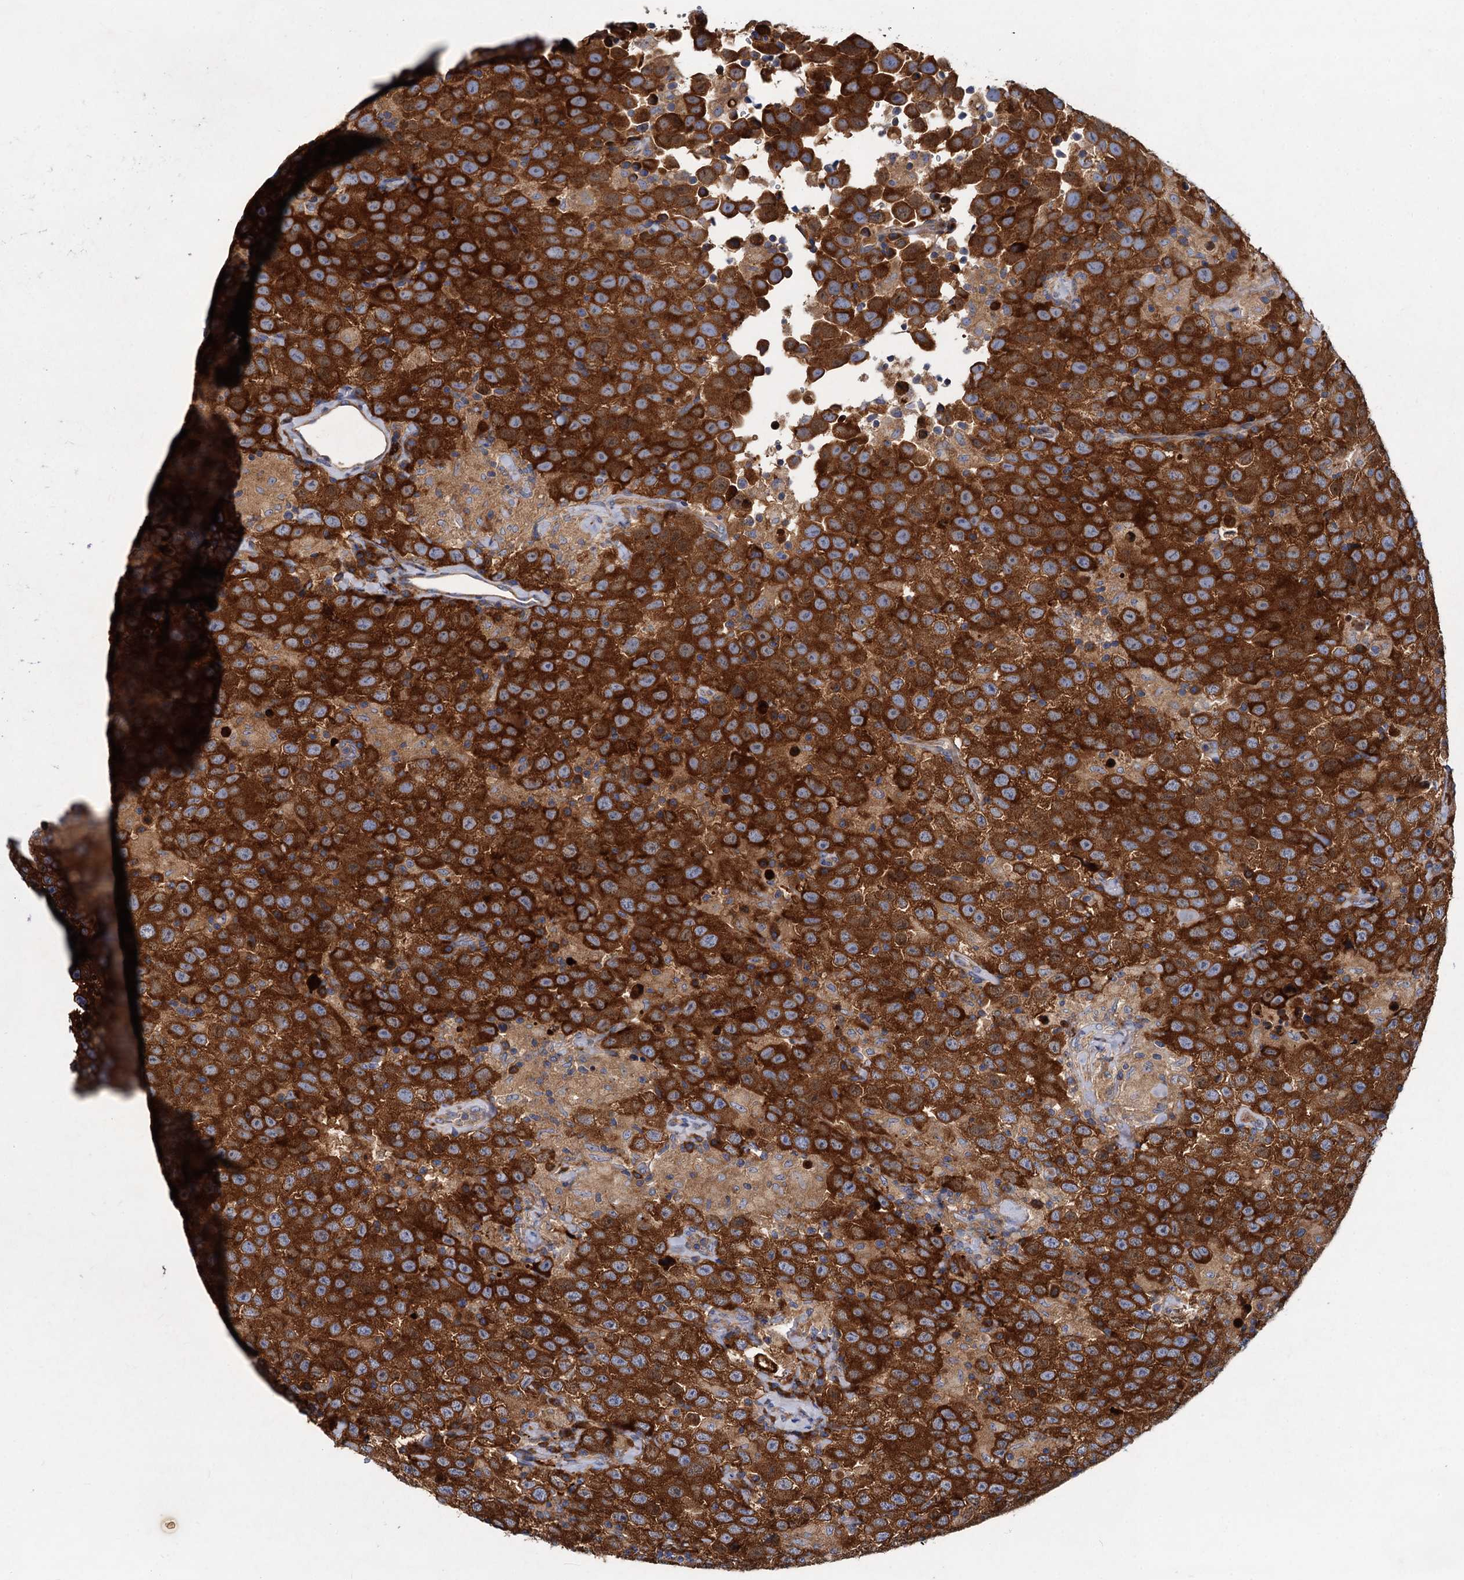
{"staining": {"intensity": "strong", "quantity": ">75%", "location": "cytoplasmic/membranous"}, "tissue": "testis cancer", "cell_type": "Tumor cells", "image_type": "cancer", "snomed": [{"axis": "morphology", "description": "Seminoma, NOS"}, {"axis": "topography", "description": "Testis"}], "caption": "Tumor cells show high levels of strong cytoplasmic/membranous staining in approximately >75% of cells in human testis cancer. (DAB IHC, brown staining for protein, blue staining for nuclei).", "gene": "ALKBH7", "patient": {"sex": "male", "age": 41}}